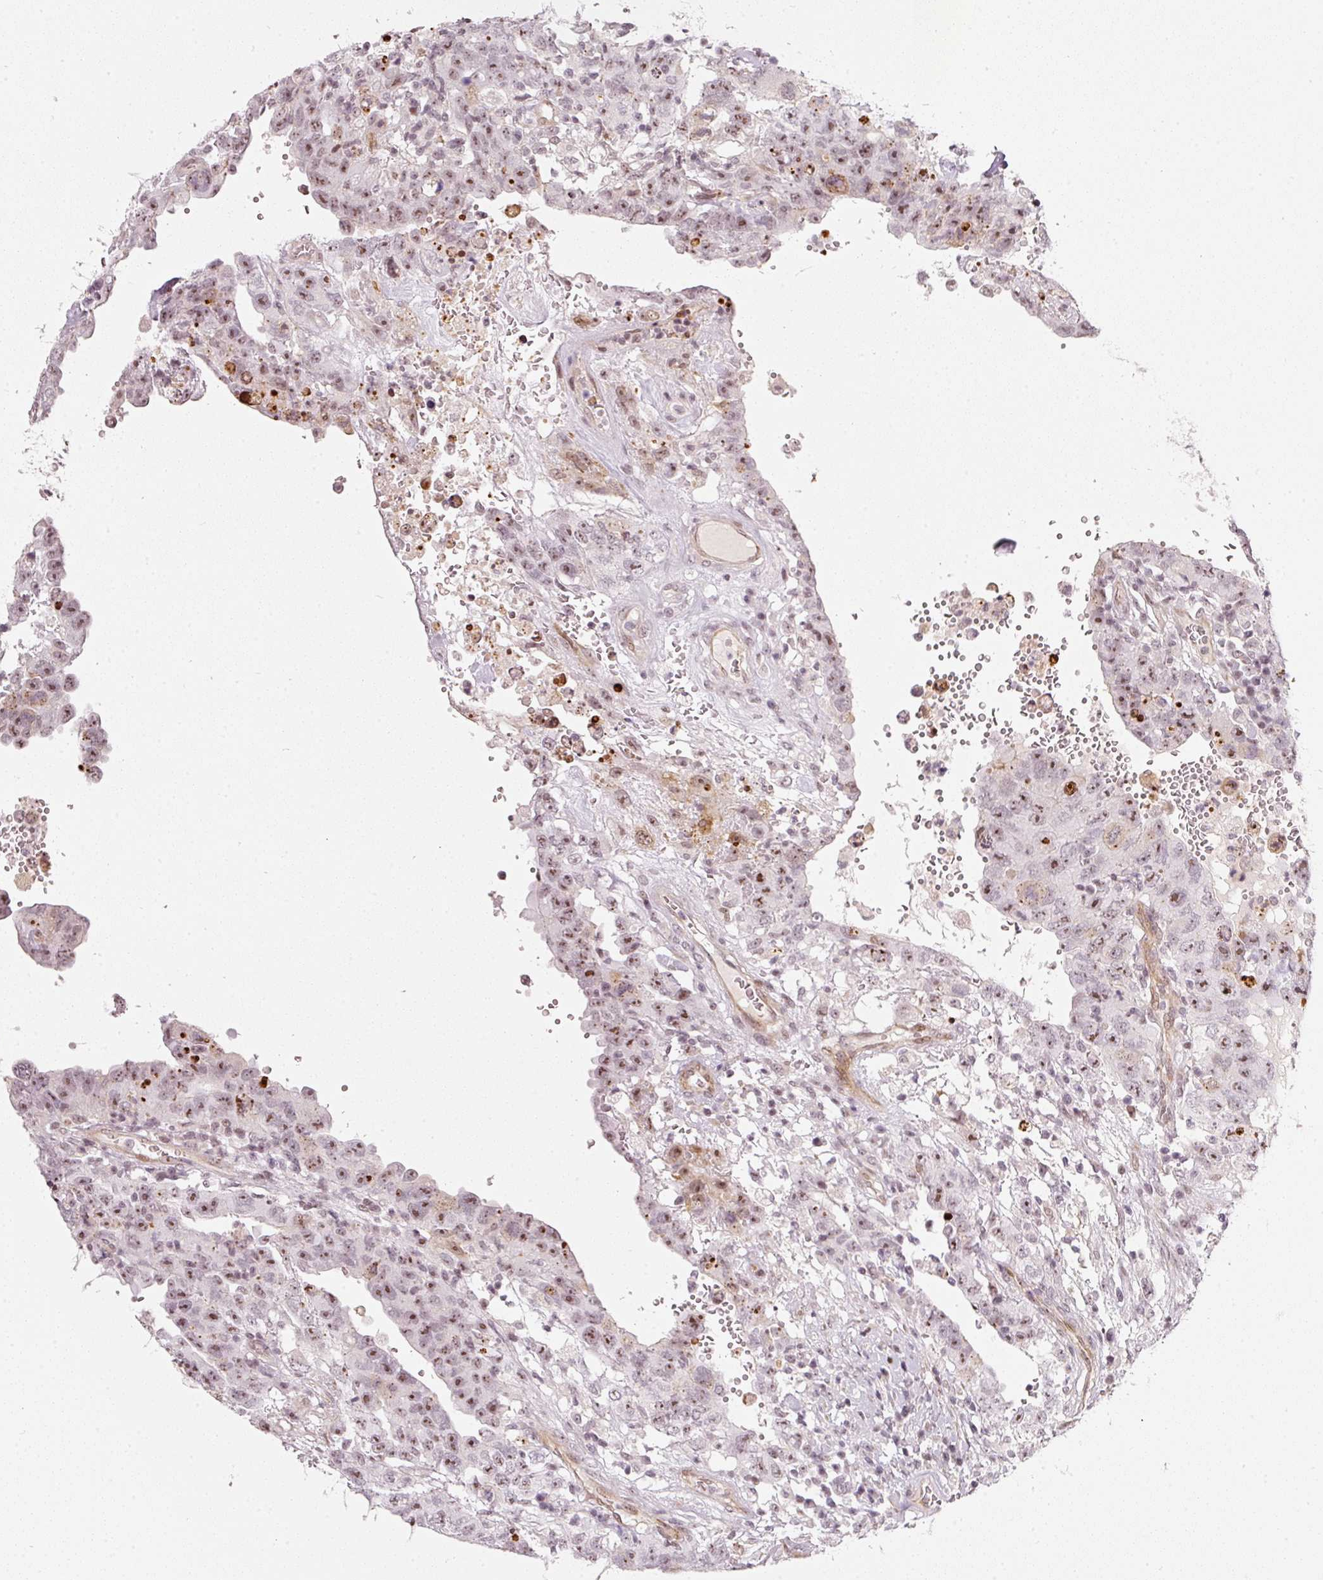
{"staining": {"intensity": "moderate", "quantity": "25%-75%", "location": "nuclear"}, "tissue": "testis cancer", "cell_type": "Tumor cells", "image_type": "cancer", "snomed": [{"axis": "morphology", "description": "Carcinoma, Embryonal, NOS"}, {"axis": "topography", "description": "Testis"}], "caption": "Embryonal carcinoma (testis) tissue displays moderate nuclear positivity in approximately 25%-75% of tumor cells", "gene": "MXRA8", "patient": {"sex": "male", "age": 26}}